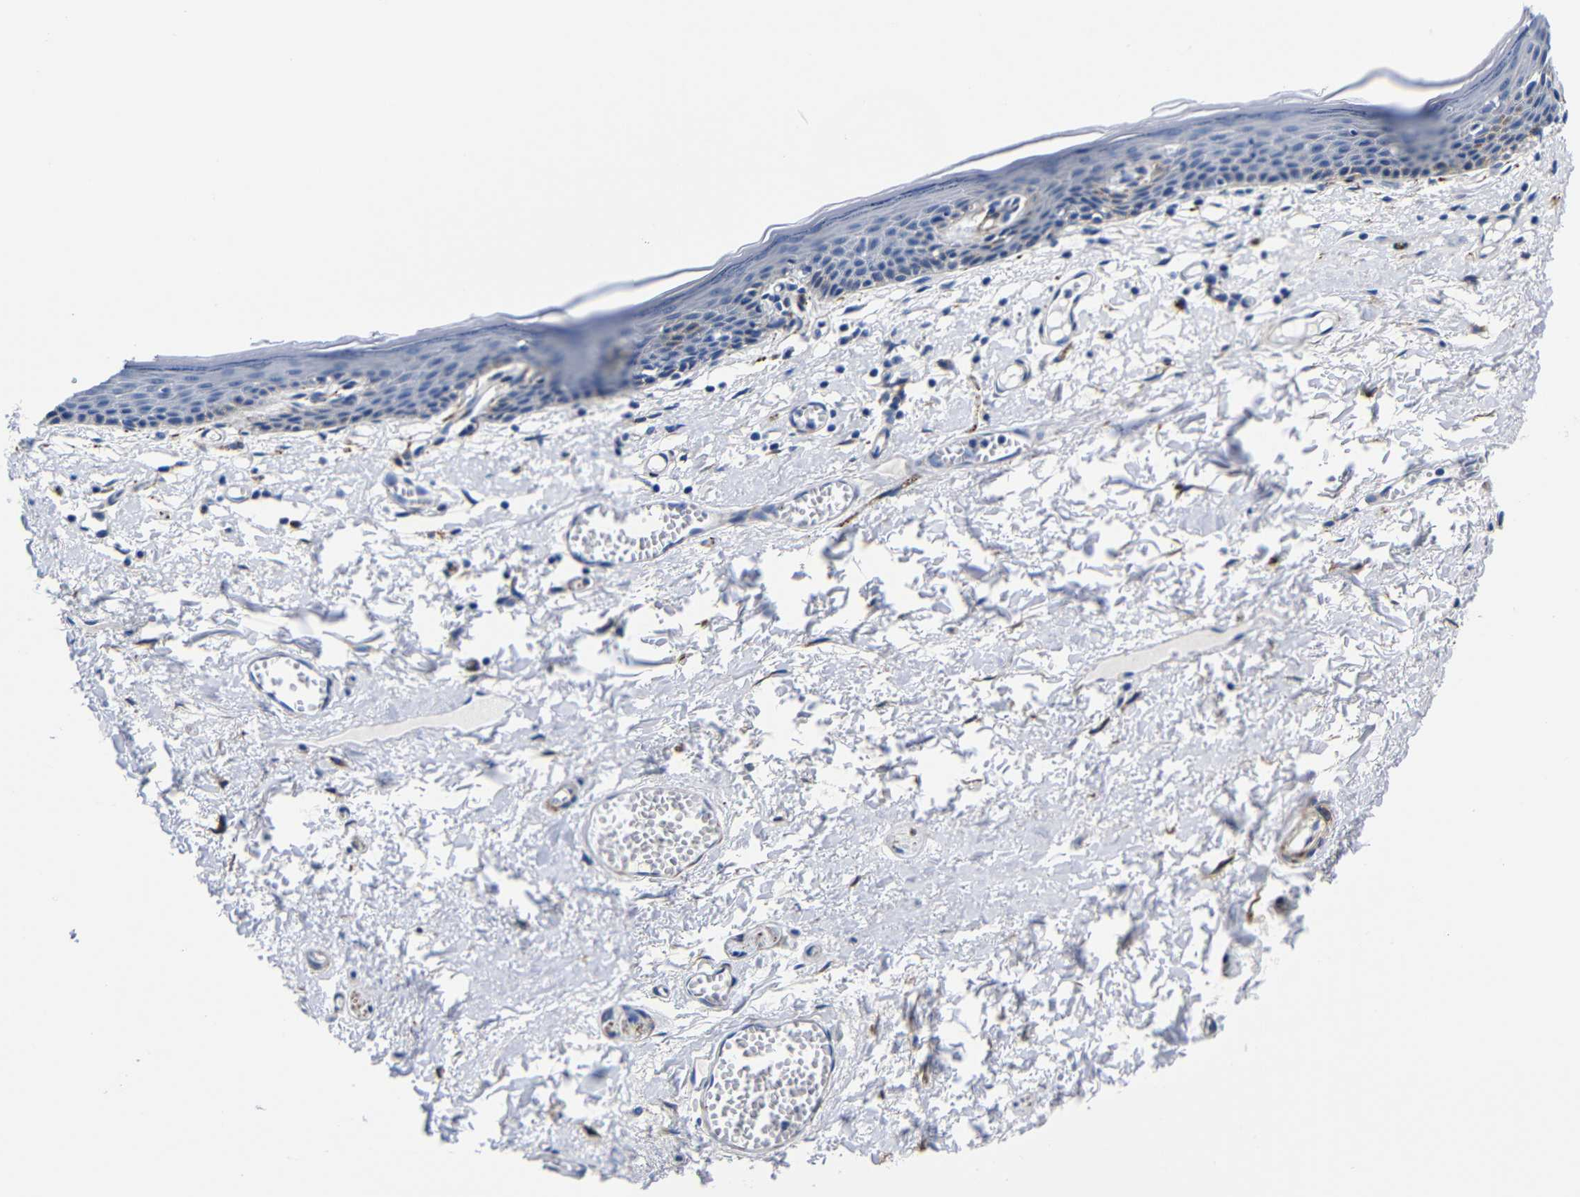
{"staining": {"intensity": "moderate", "quantity": "<25%", "location": "cytoplasmic/membranous"}, "tissue": "skin", "cell_type": "Epidermal cells", "image_type": "normal", "snomed": [{"axis": "morphology", "description": "Normal tissue, NOS"}, {"axis": "topography", "description": "Vulva"}], "caption": "IHC micrograph of benign skin: skin stained using IHC exhibits low levels of moderate protein expression localized specifically in the cytoplasmic/membranous of epidermal cells, appearing as a cytoplasmic/membranous brown color.", "gene": "LRIG1", "patient": {"sex": "female", "age": 54}}